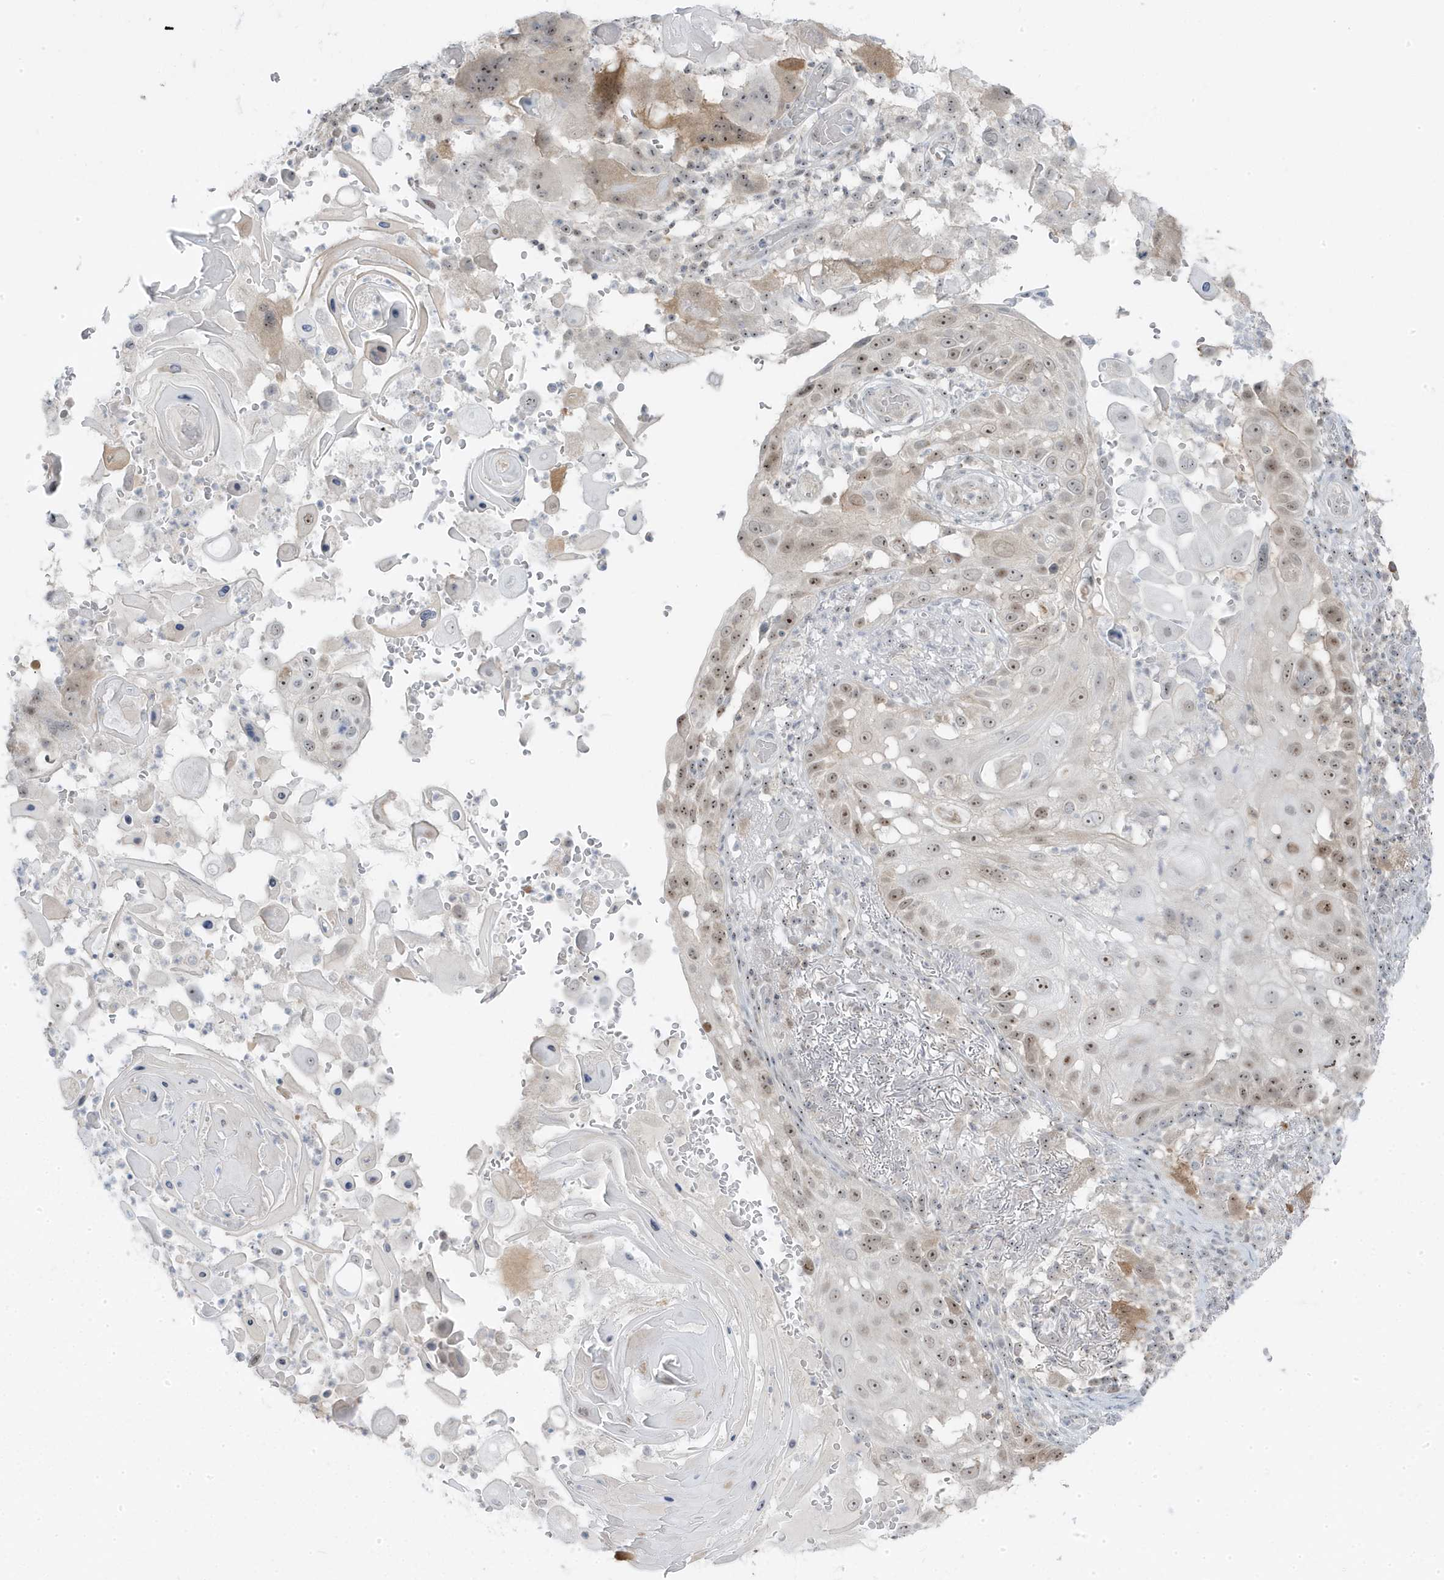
{"staining": {"intensity": "strong", "quantity": ">75%", "location": "cytoplasmic/membranous"}, "tissue": "skin cancer", "cell_type": "Tumor cells", "image_type": "cancer", "snomed": [{"axis": "morphology", "description": "Squamous cell carcinoma, NOS"}, {"axis": "topography", "description": "Skin"}], "caption": "Immunohistochemical staining of skin cancer exhibits high levels of strong cytoplasmic/membranous protein expression in approximately >75% of tumor cells. The protein is shown in brown color, while the nuclei are stained blue.", "gene": "TSEN15", "patient": {"sex": "female", "age": 44}}